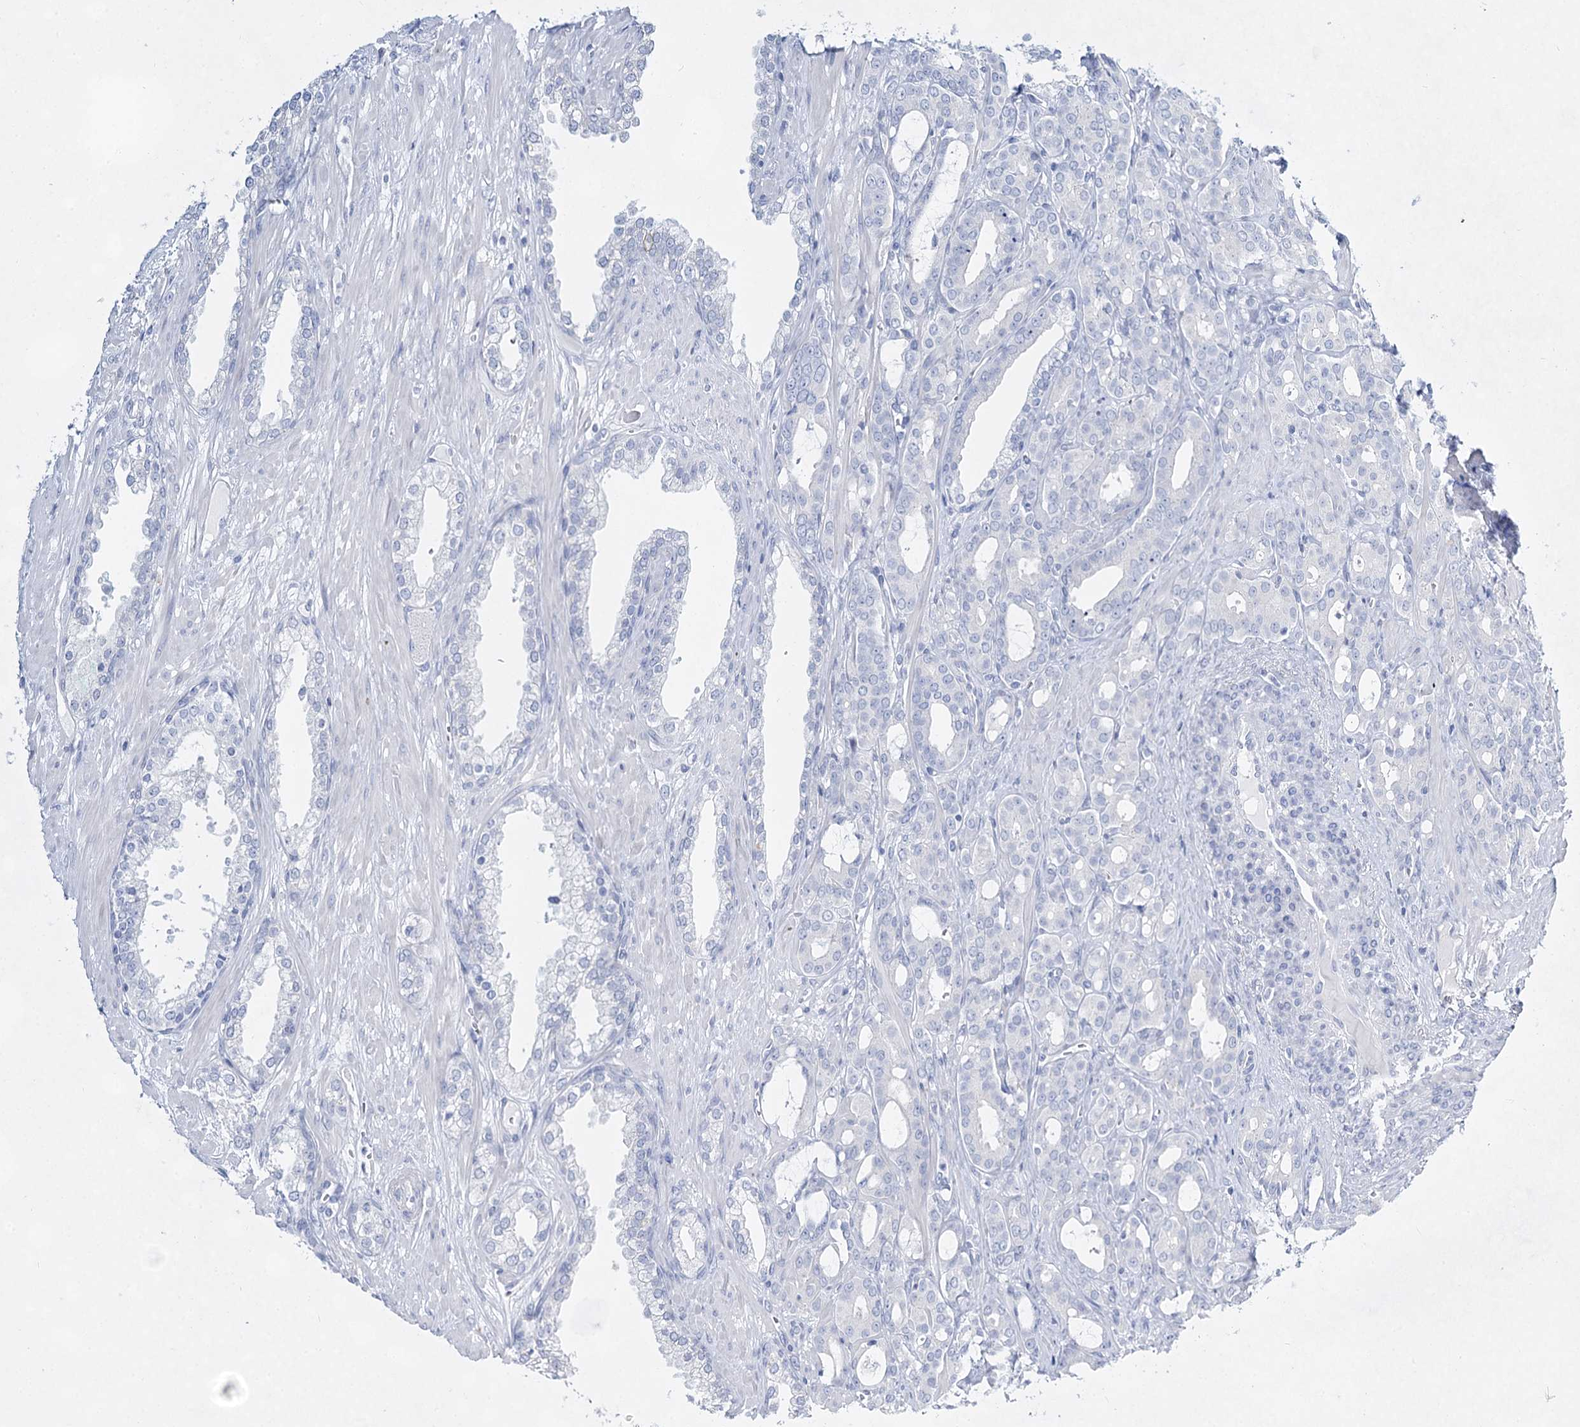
{"staining": {"intensity": "negative", "quantity": "none", "location": "none"}, "tissue": "prostate cancer", "cell_type": "Tumor cells", "image_type": "cancer", "snomed": [{"axis": "morphology", "description": "Adenocarcinoma, High grade"}, {"axis": "topography", "description": "Prostate"}], "caption": "Tumor cells show no significant expression in high-grade adenocarcinoma (prostate).", "gene": "SLC17A2", "patient": {"sex": "male", "age": 72}}